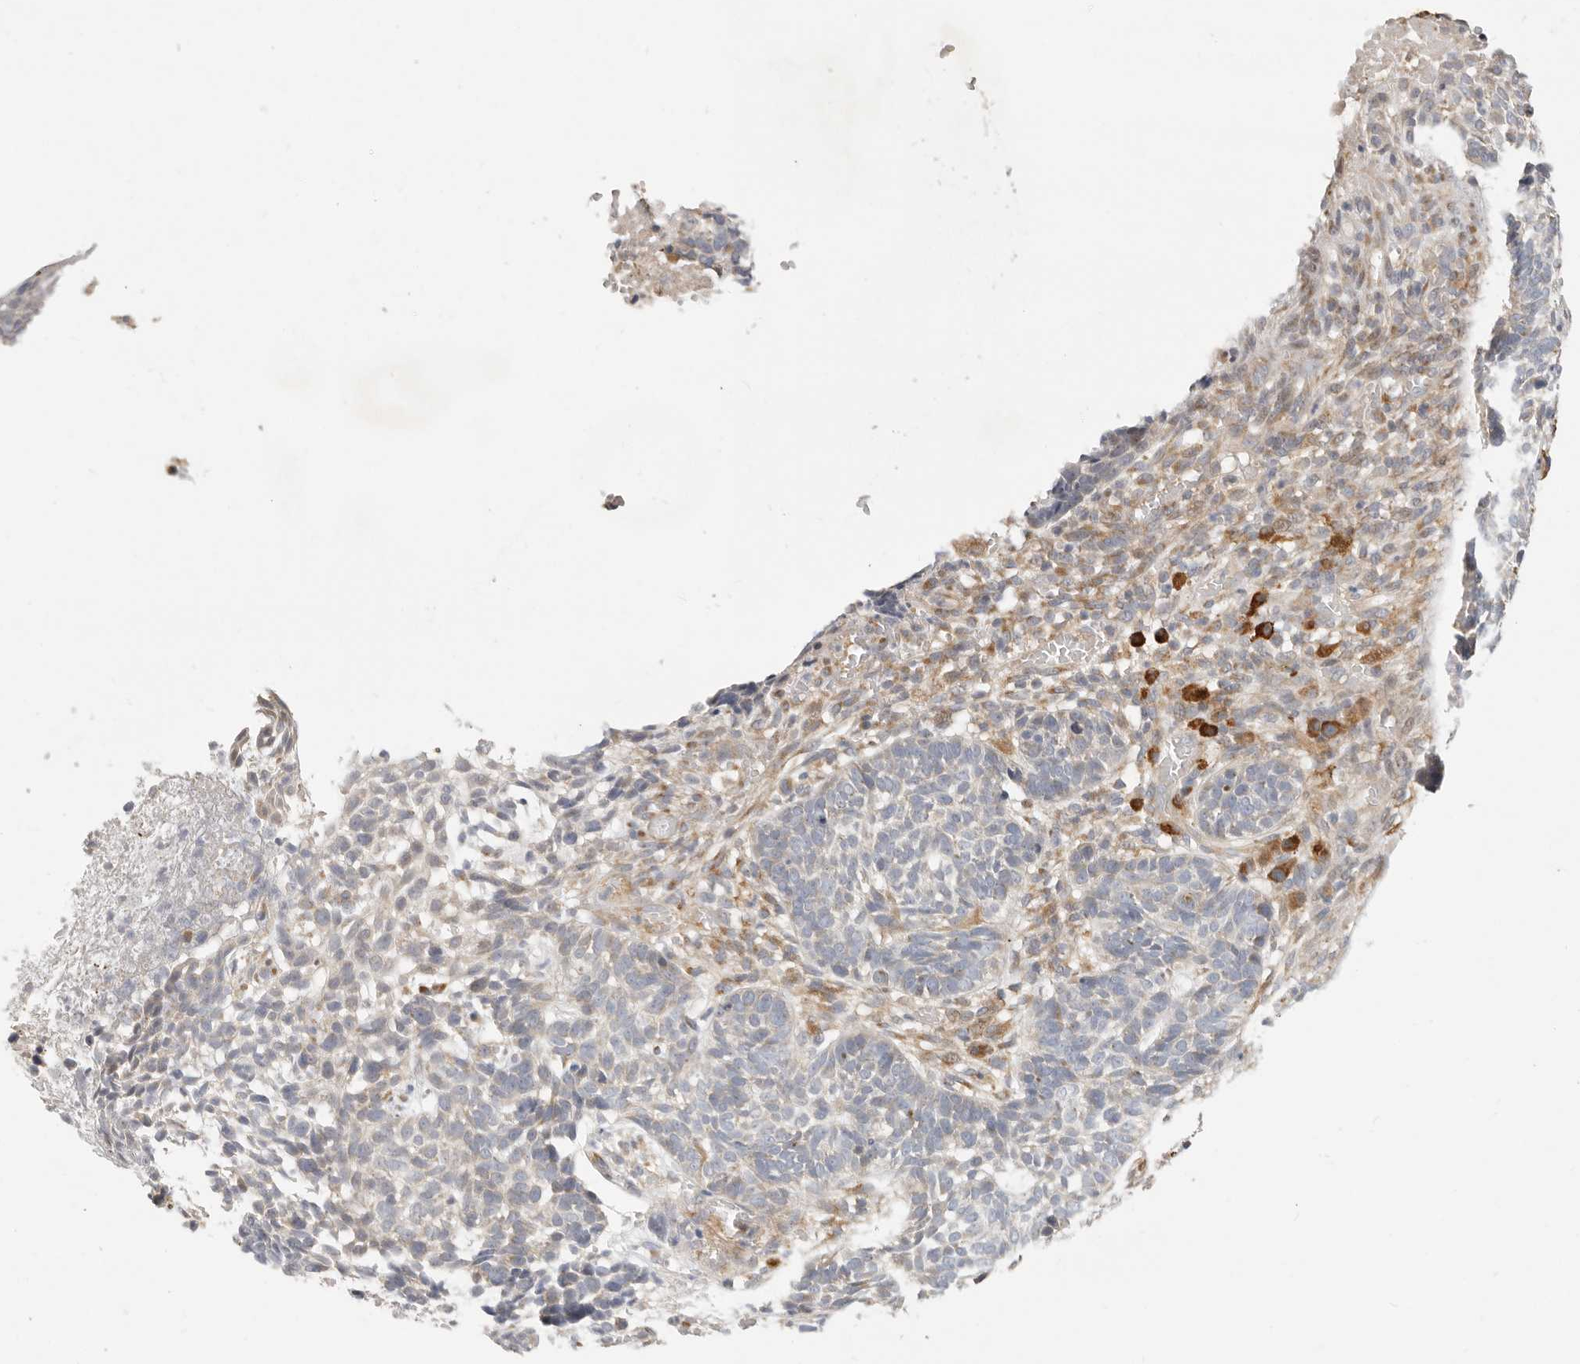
{"staining": {"intensity": "negative", "quantity": "none", "location": "none"}, "tissue": "skin cancer", "cell_type": "Tumor cells", "image_type": "cancer", "snomed": [{"axis": "morphology", "description": "Basal cell carcinoma"}, {"axis": "topography", "description": "Skin"}], "caption": "This is a photomicrograph of immunohistochemistry (IHC) staining of skin cancer, which shows no expression in tumor cells.", "gene": "USH1C", "patient": {"sex": "male", "age": 85}}